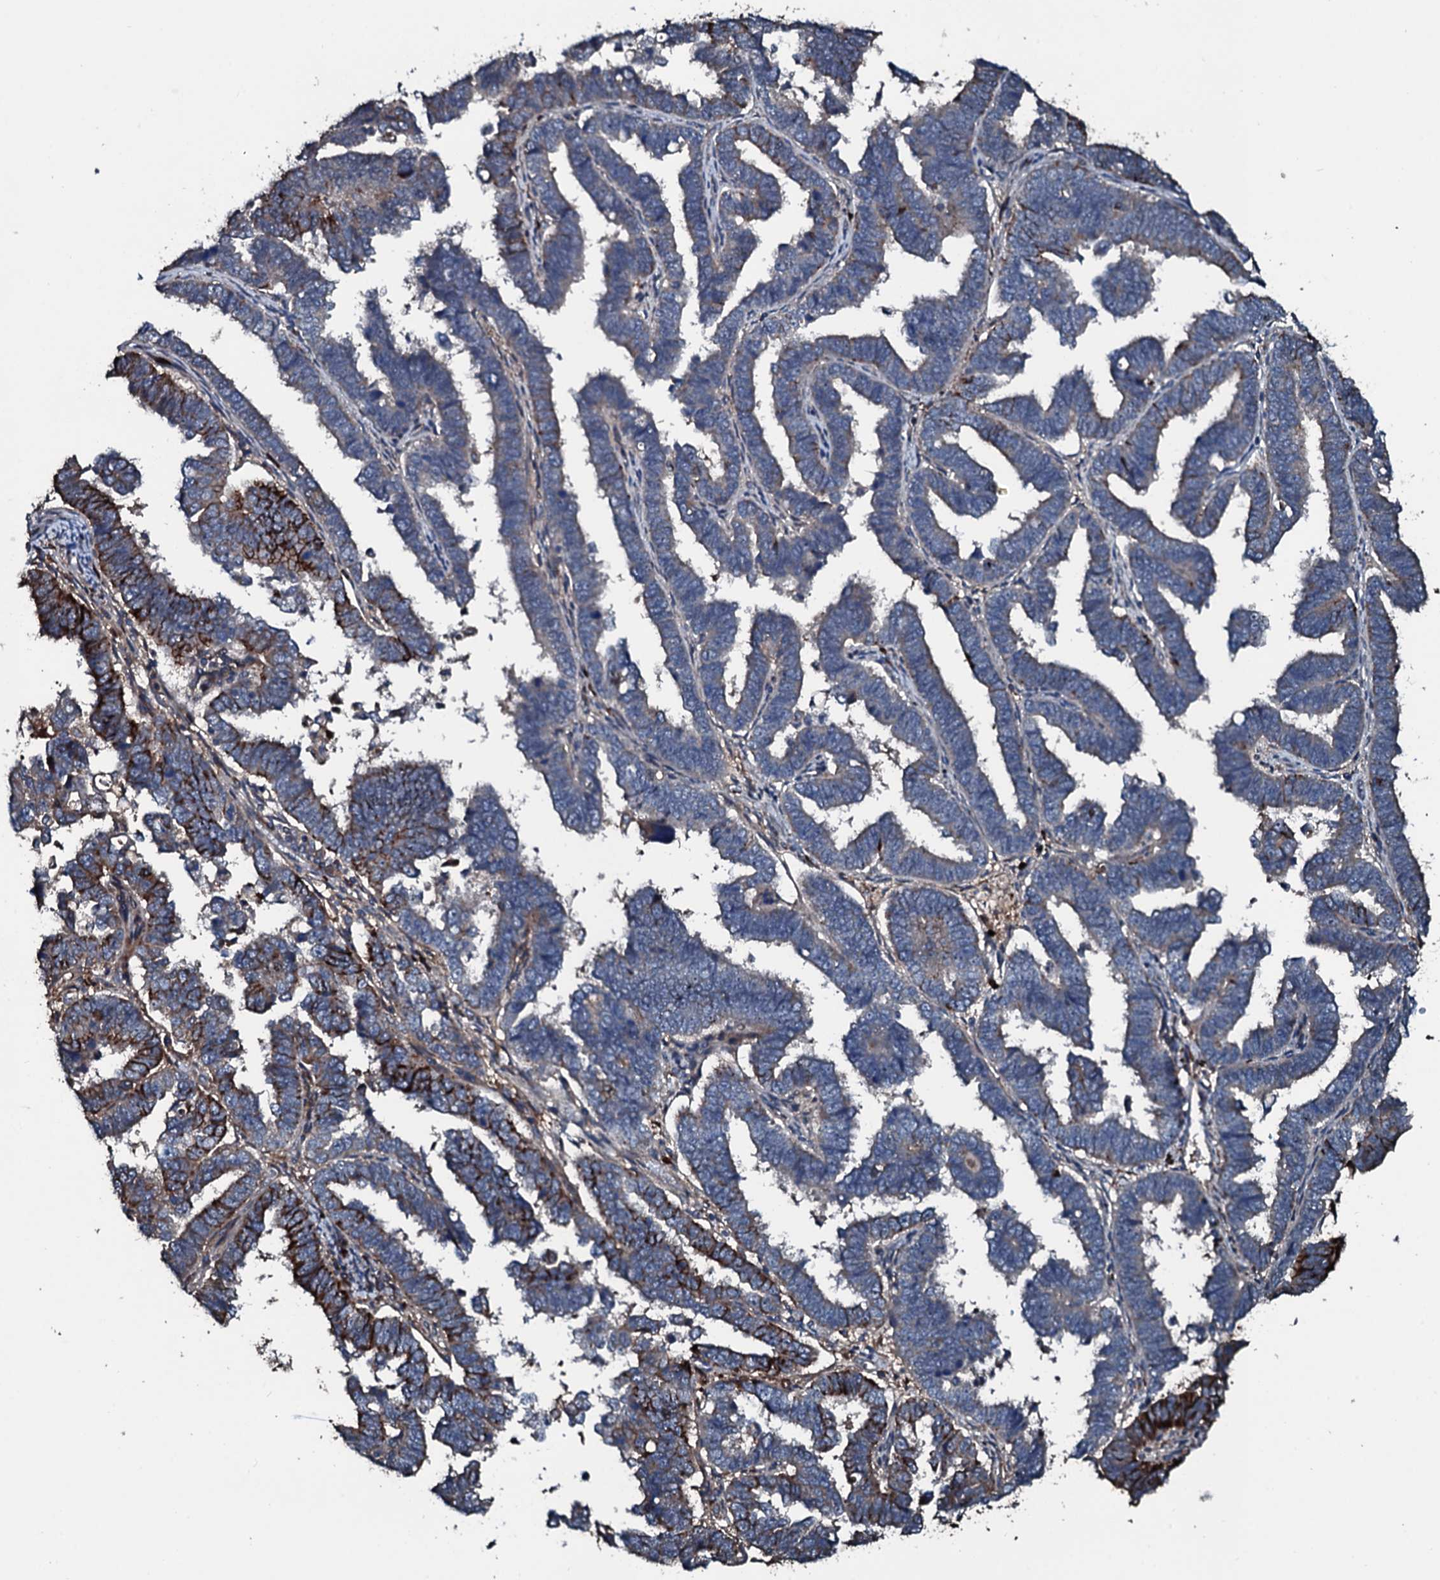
{"staining": {"intensity": "strong", "quantity": "25%-75%", "location": "cytoplasmic/membranous"}, "tissue": "endometrial cancer", "cell_type": "Tumor cells", "image_type": "cancer", "snomed": [{"axis": "morphology", "description": "Adenocarcinoma, NOS"}, {"axis": "topography", "description": "Endometrium"}], "caption": "Protein expression analysis of endometrial cancer shows strong cytoplasmic/membranous positivity in approximately 25%-75% of tumor cells.", "gene": "AARS1", "patient": {"sex": "female", "age": 75}}